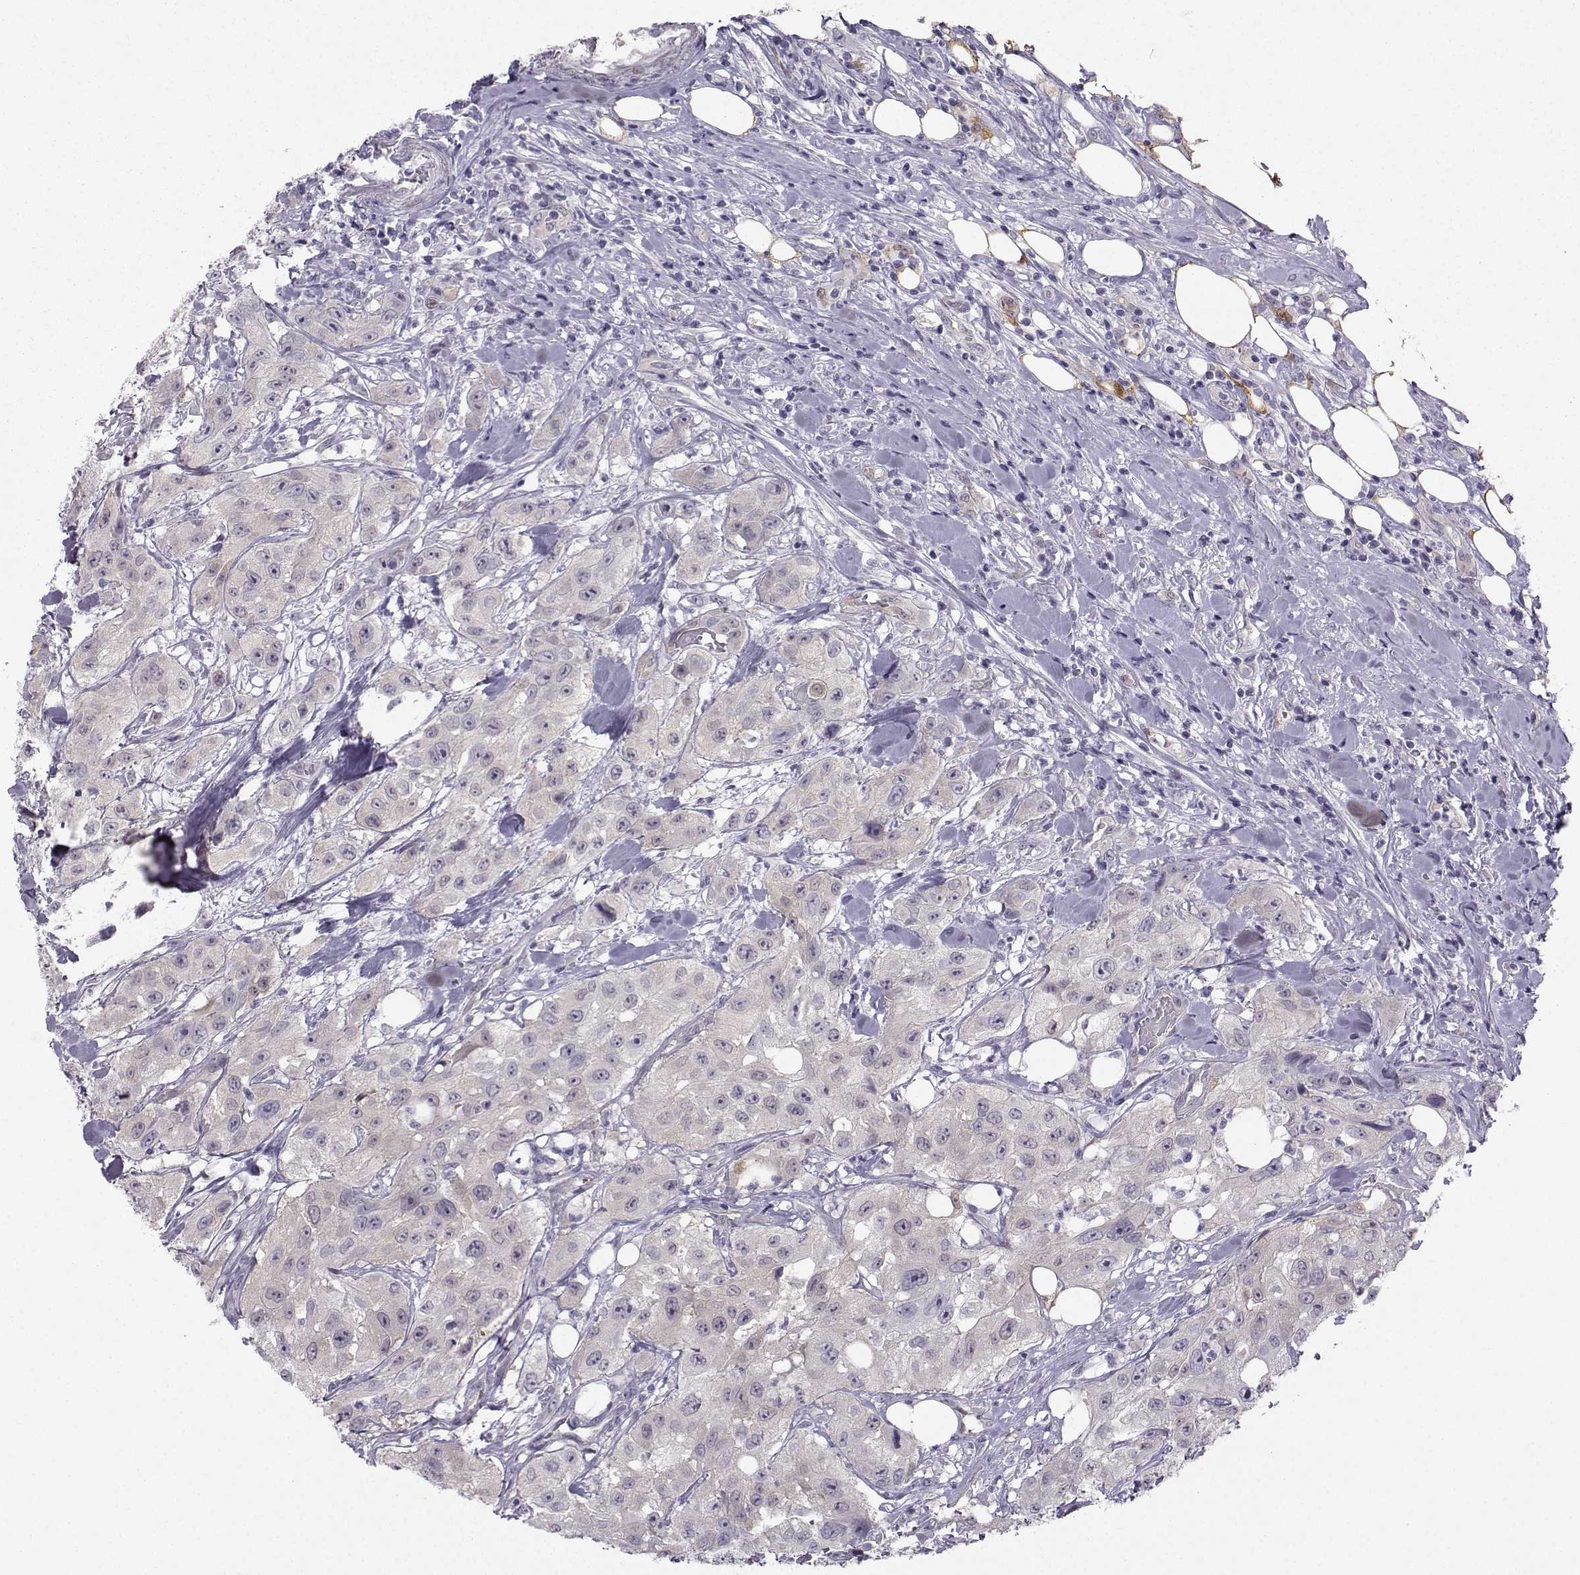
{"staining": {"intensity": "negative", "quantity": "none", "location": "none"}, "tissue": "urothelial cancer", "cell_type": "Tumor cells", "image_type": "cancer", "snomed": [{"axis": "morphology", "description": "Urothelial carcinoma, High grade"}, {"axis": "topography", "description": "Urinary bladder"}], "caption": "High magnification brightfield microscopy of urothelial cancer stained with DAB (brown) and counterstained with hematoxylin (blue): tumor cells show no significant staining. (DAB (3,3'-diaminobenzidine) immunohistochemistry (IHC) with hematoxylin counter stain).", "gene": "NQO1", "patient": {"sex": "male", "age": 79}}